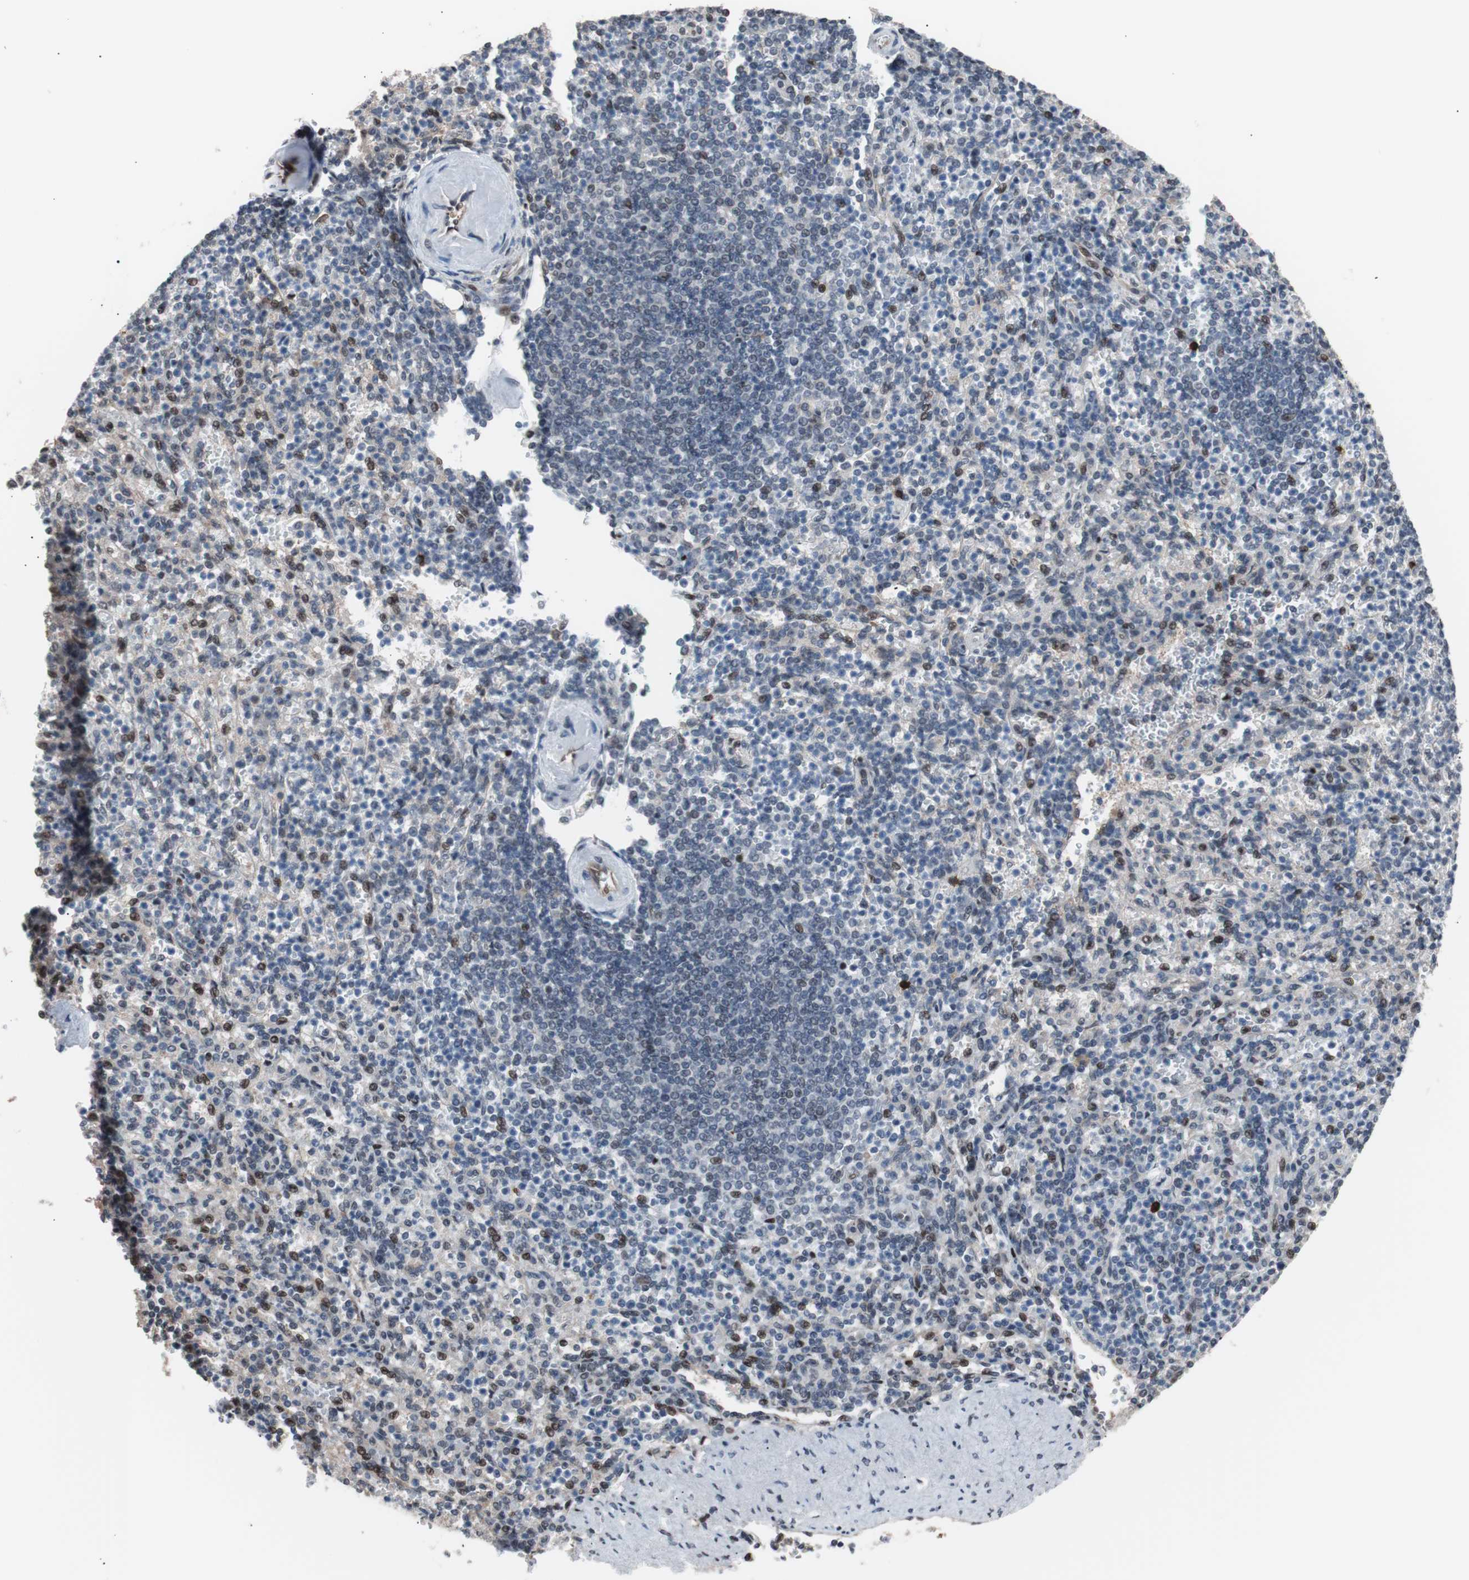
{"staining": {"intensity": "moderate", "quantity": "25%-75%", "location": "nuclear"}, "tissue": "spleen", "cell_type": "Cells in red pulp", "image_type": "normal", "snomed": [{"axis": "morphology", "description": "Normal tissue, NOS"}, {"axis": "topography", "description": "Spleen"}], "caption": "There is medium levels of moderate nuclear positivity in cells in red pulp of normal spleen, as demonstrated by immunohistochemical staining (brown color).", "gene": "POGZ", "patient": {"sex": "female", "age": 74}}